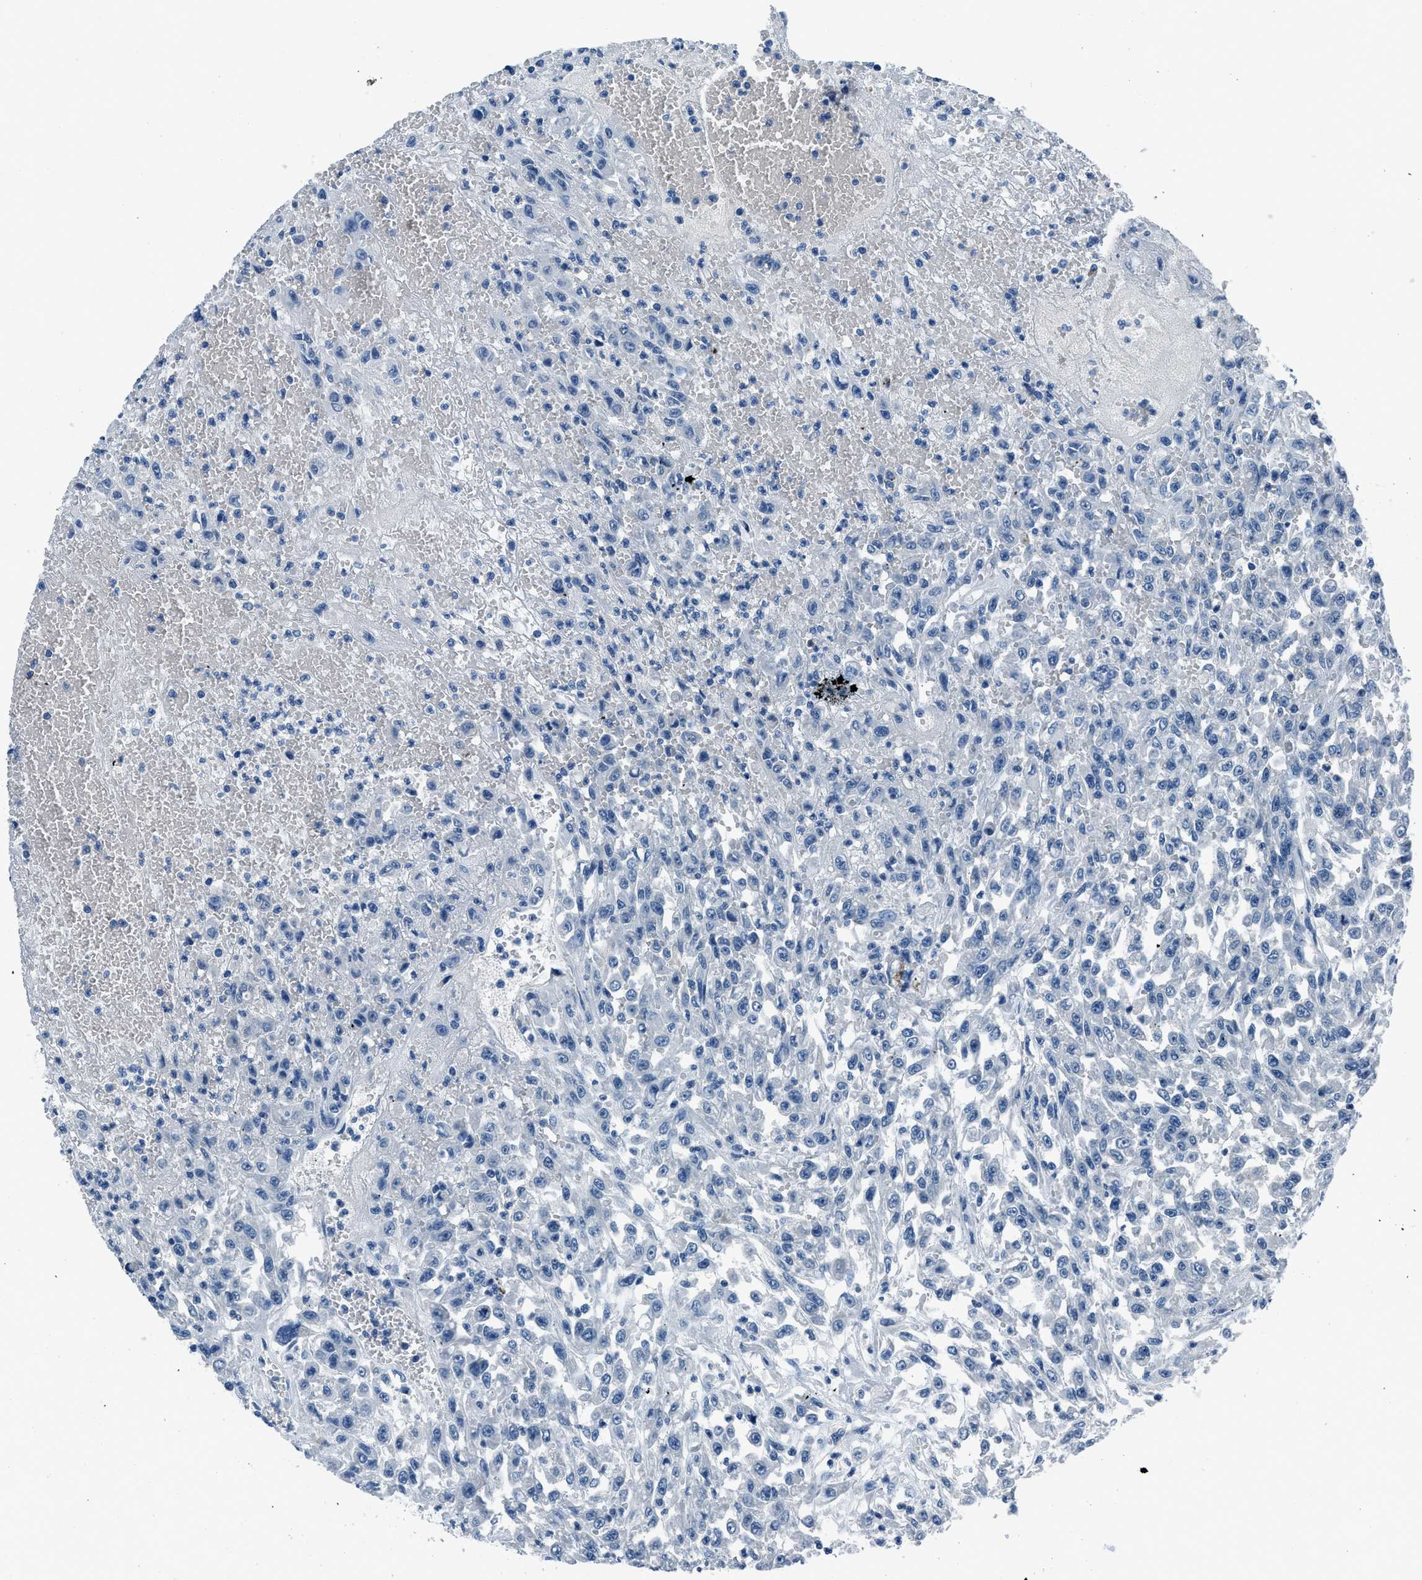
{"staining": {"intensity": "negative", "quantity": "none", "location": "none"}, "tissue": "urothelial cancer", "cell_type": "Tumor cells", "image_type": "cancer", "snomed": [{"axis": "morphology", "description": "Urothelial carcinoma, High grade"}, {"axis": "topography", "description": "Urinary bladder"}], "caption": "Tumor cells are negative for protein expression in human high-grade urothelial carcinoma. (Immunohistochemistry (ihc), brightfield microscopy, high magnification).", "gene": "GJA3", "patient": {"sex": "male", "age": 46}}